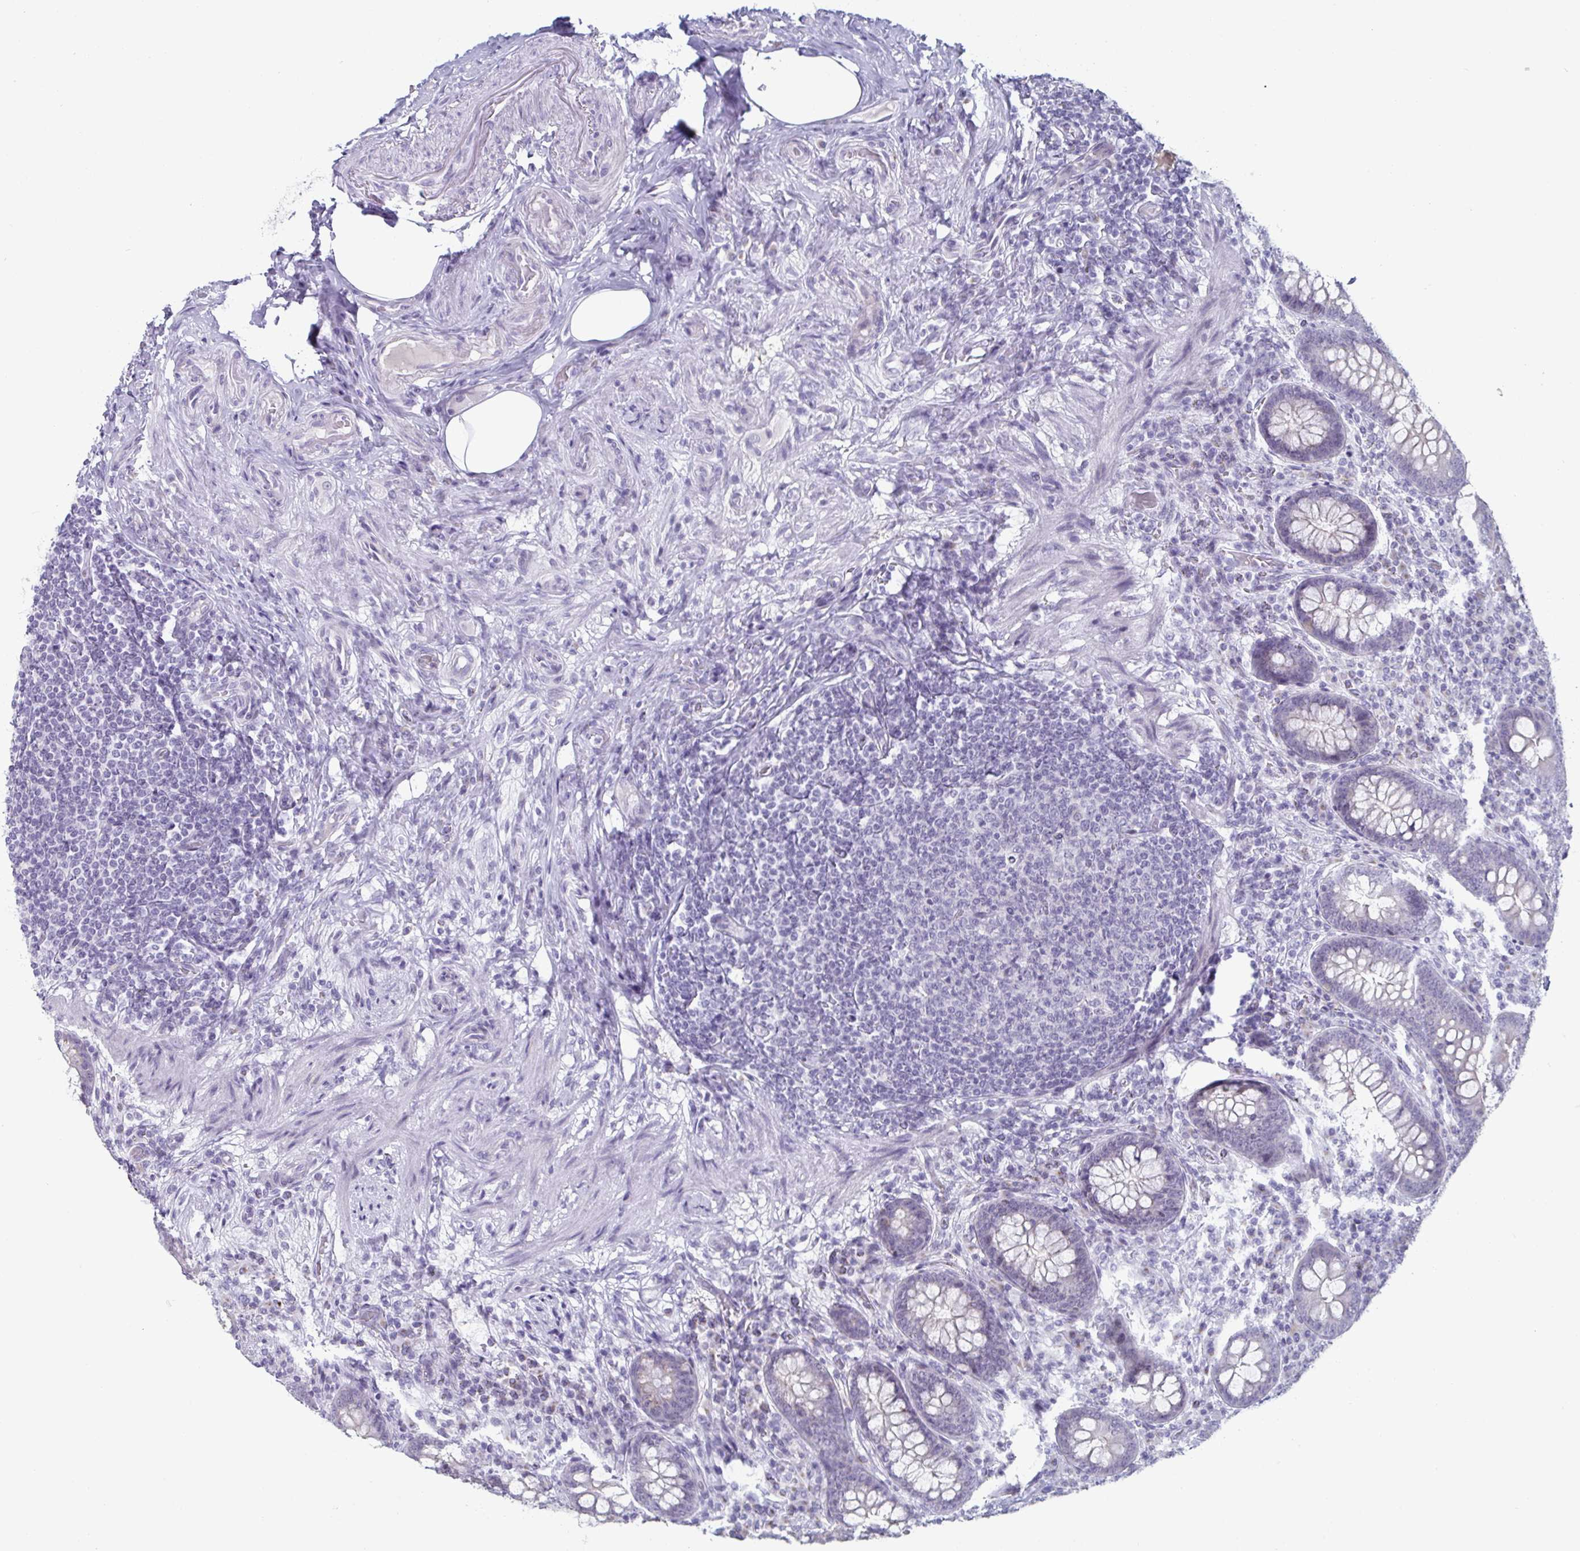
{"staining": {"intensity": "negative", "quantity": "none", "location": "none"}, "tissue": "appendix", "cell_type": "Glandular cells", "image_type": "normal", "snomed": [{"axis": "morphology", "description": "Normal tissue, NOS"}, {"axis": "topography", "description": "Appendix"}], "caption": "Immunohistochemical staining of benign human appendix displays no significant staining in glandular cells.", "gene": "VSIG10L", "patient": {"sex": "male", "age": 71}}